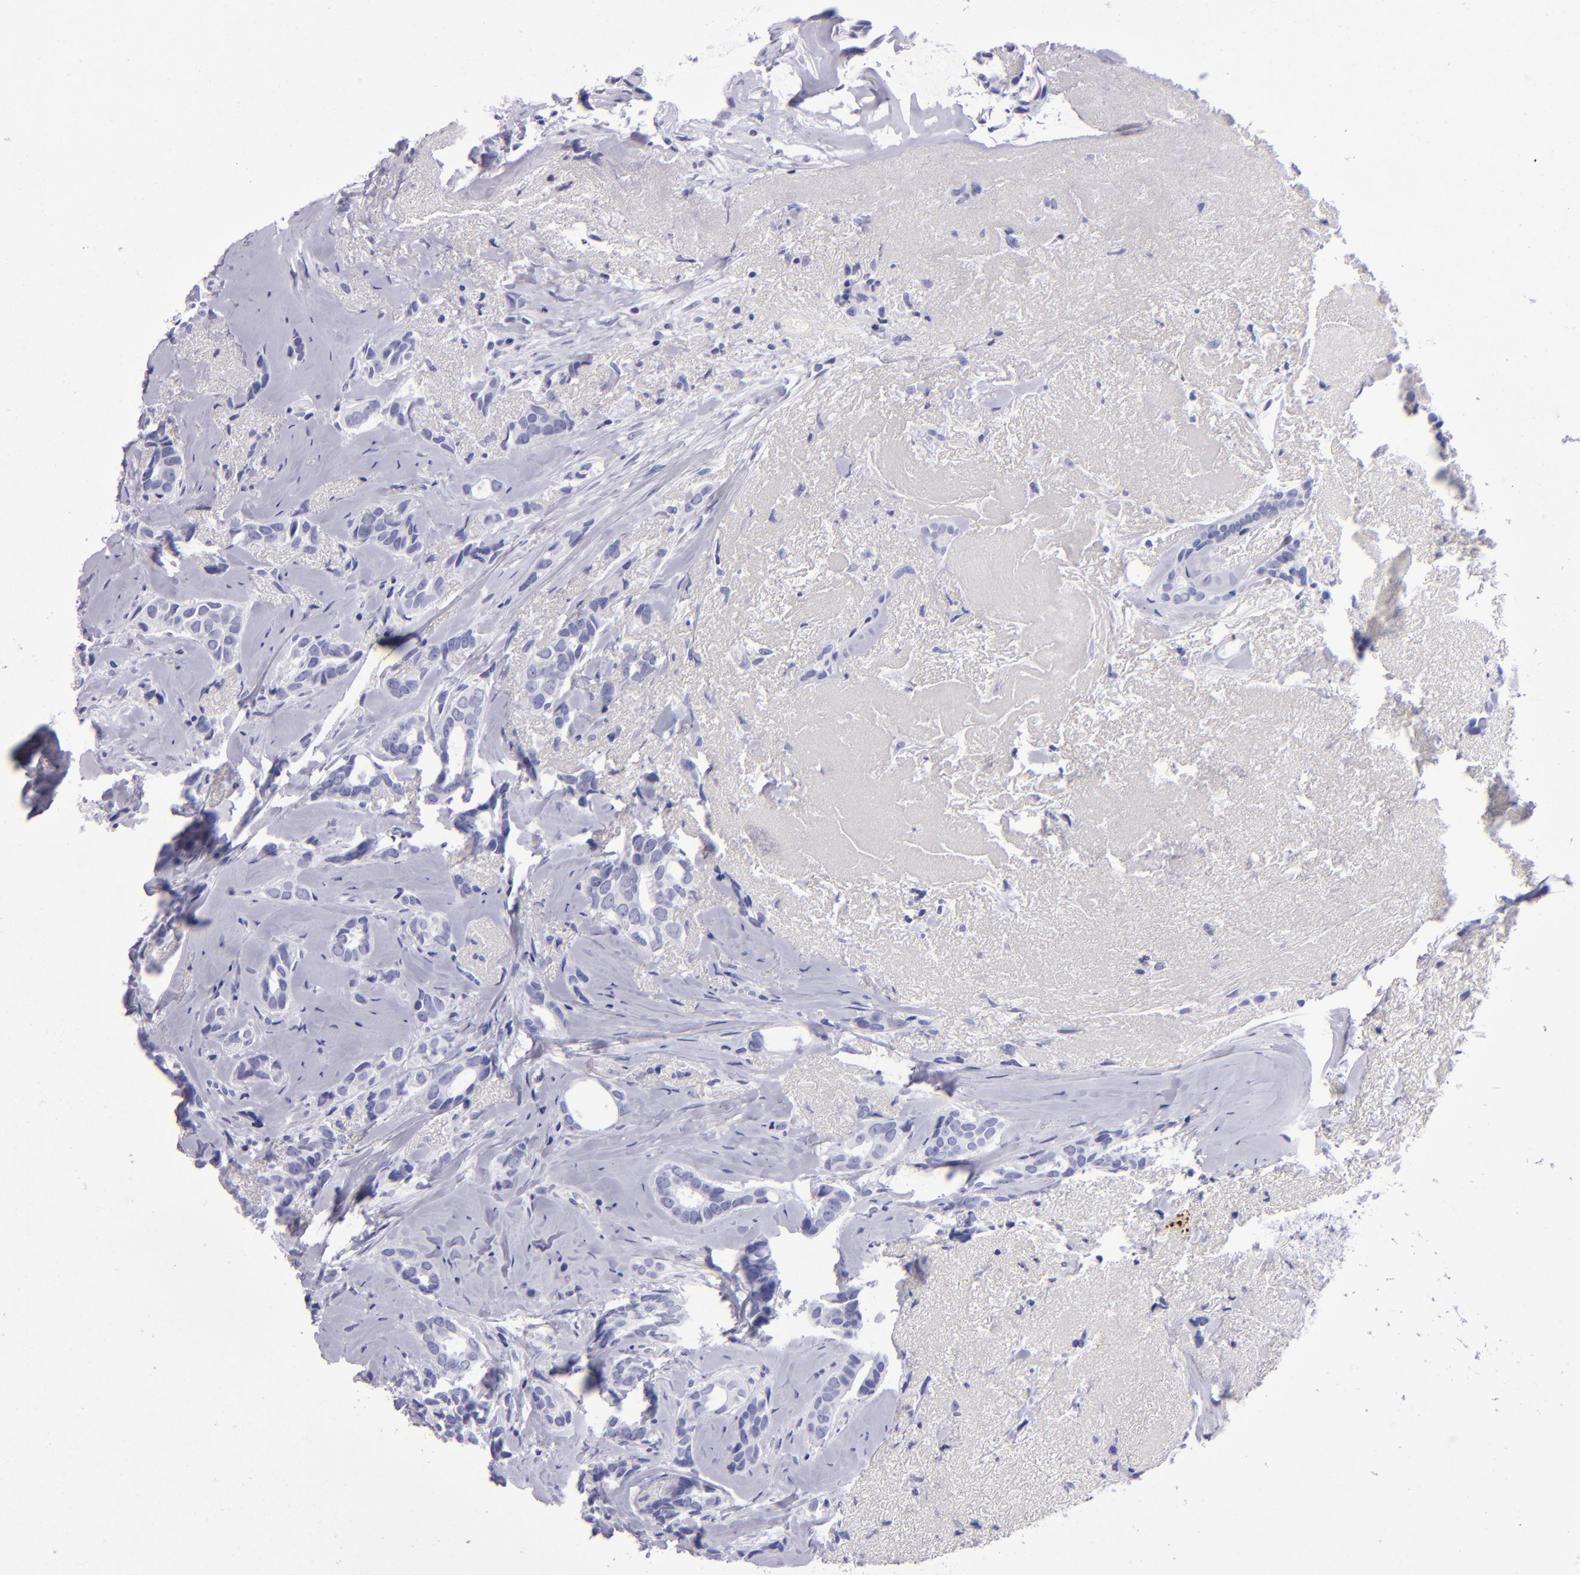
{"staining": {"intensity": "negative", "quantity": "none", "location": "none"}, "tissue": "breast cancer", "cell_type": "Tumor cells", "image_type": "cancer", "snomed": [{"axis": "morphology", "description": "Duct carcinoma"}, {"axis": "topography", "description": "Breast"}], "caption": "High magnification brightfield microscopy of breast cancer stained with DAB (3,3'-diaminobenzidine) (brown) and counterstained with hematoxylin (blue): tumor cells show no significant staining.", "gene": "TYRP1", "patient": {"sex": "female", "age": 54}}